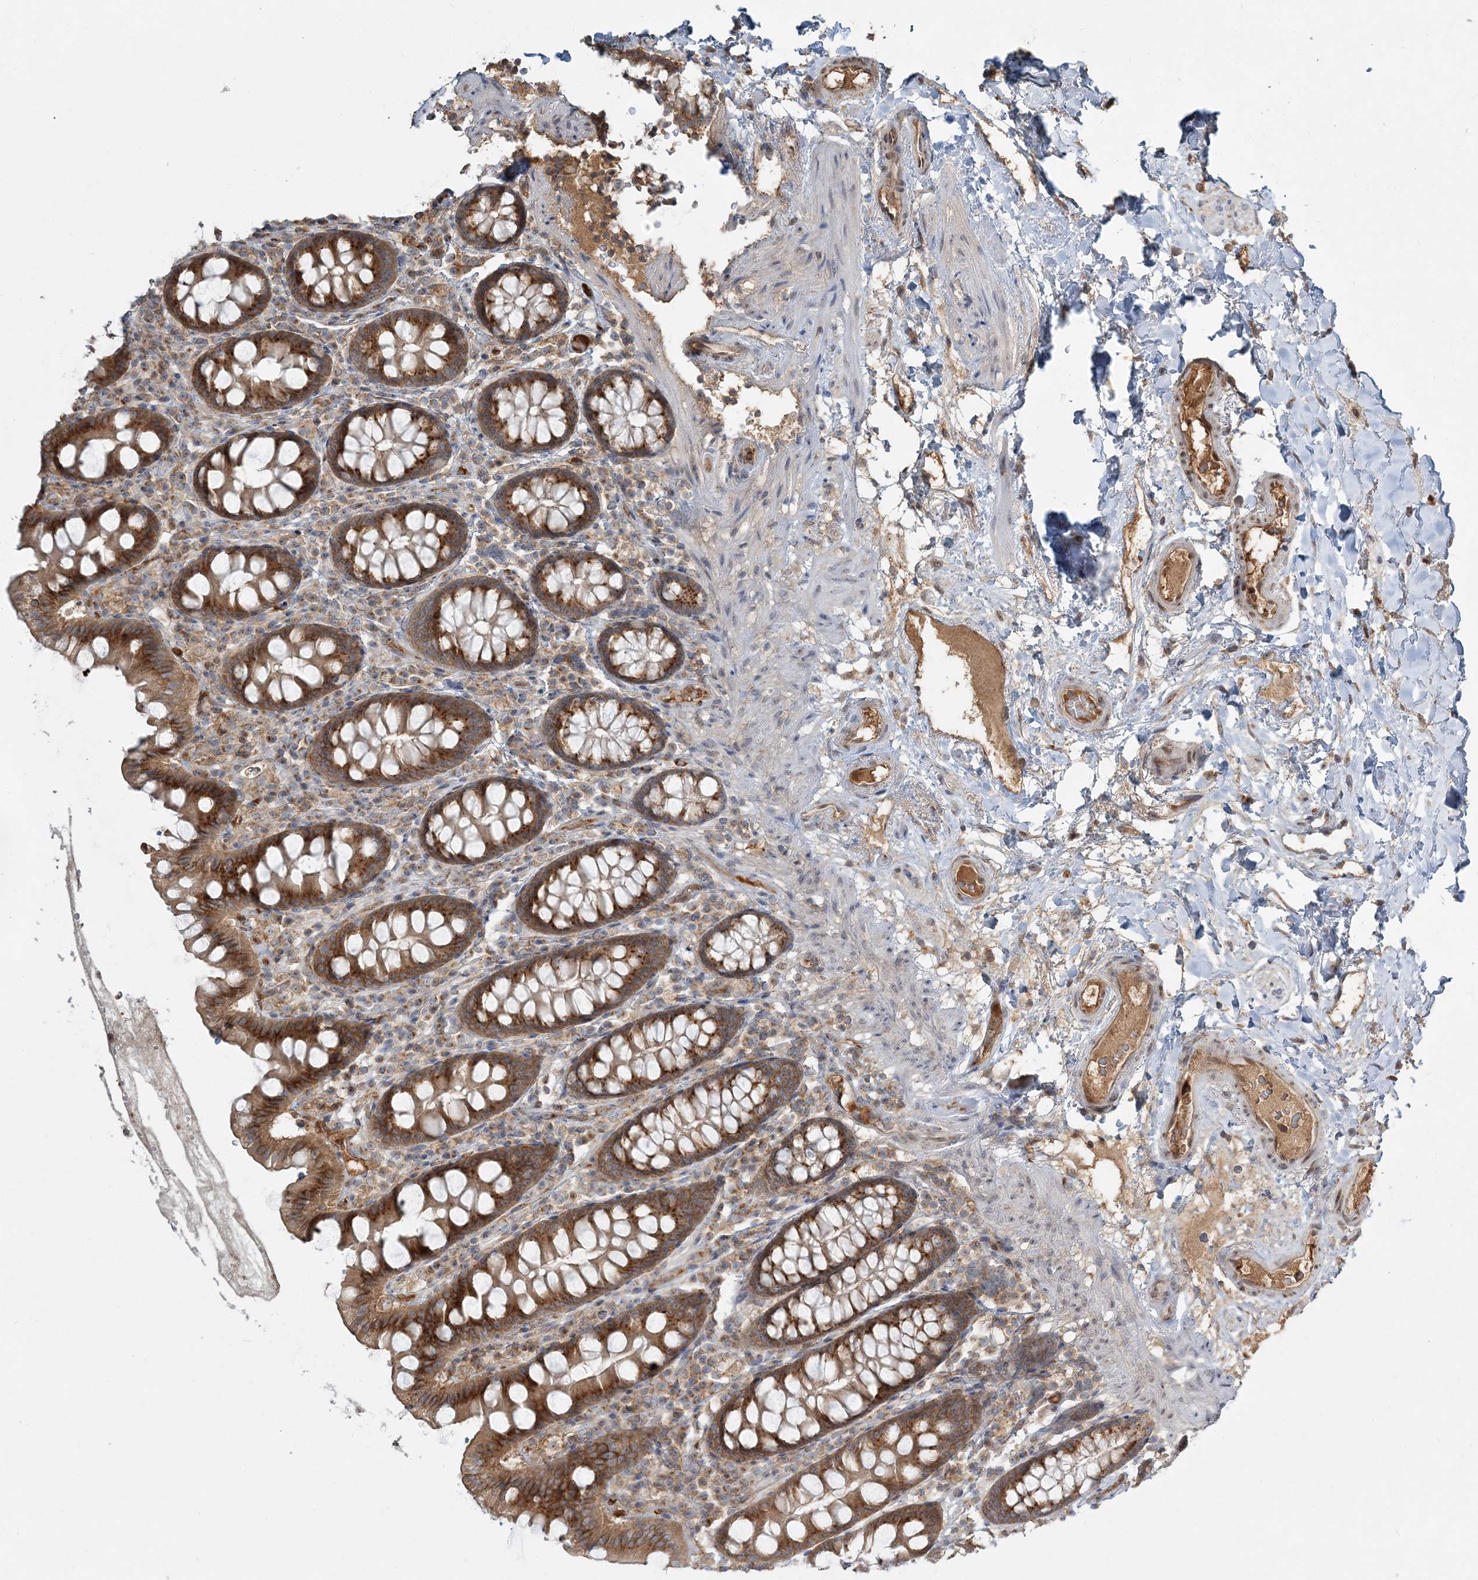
{"staining": {"intensity": "weak", "quantity": ">75%", "location": "cytoplasmic/membranous"}, "tissue": "colon", "cell_type": "Endothelial cells", "image_type": "normal", "snomed": [{"axis": "morphology", "description": "Normal tissue, NOS"}, {"axis": "topography", "description": "Colon"}], "caption": "A low amount of weak cytoplasmic/membranous expression is identified in approximately >75% of endothelial cells in unremarkable colon. (brown staining indicates protein expression, while blue staining denotes nuclei).", "gene": "AP1AR", "patient": {"sex": "female", "age": 79}}